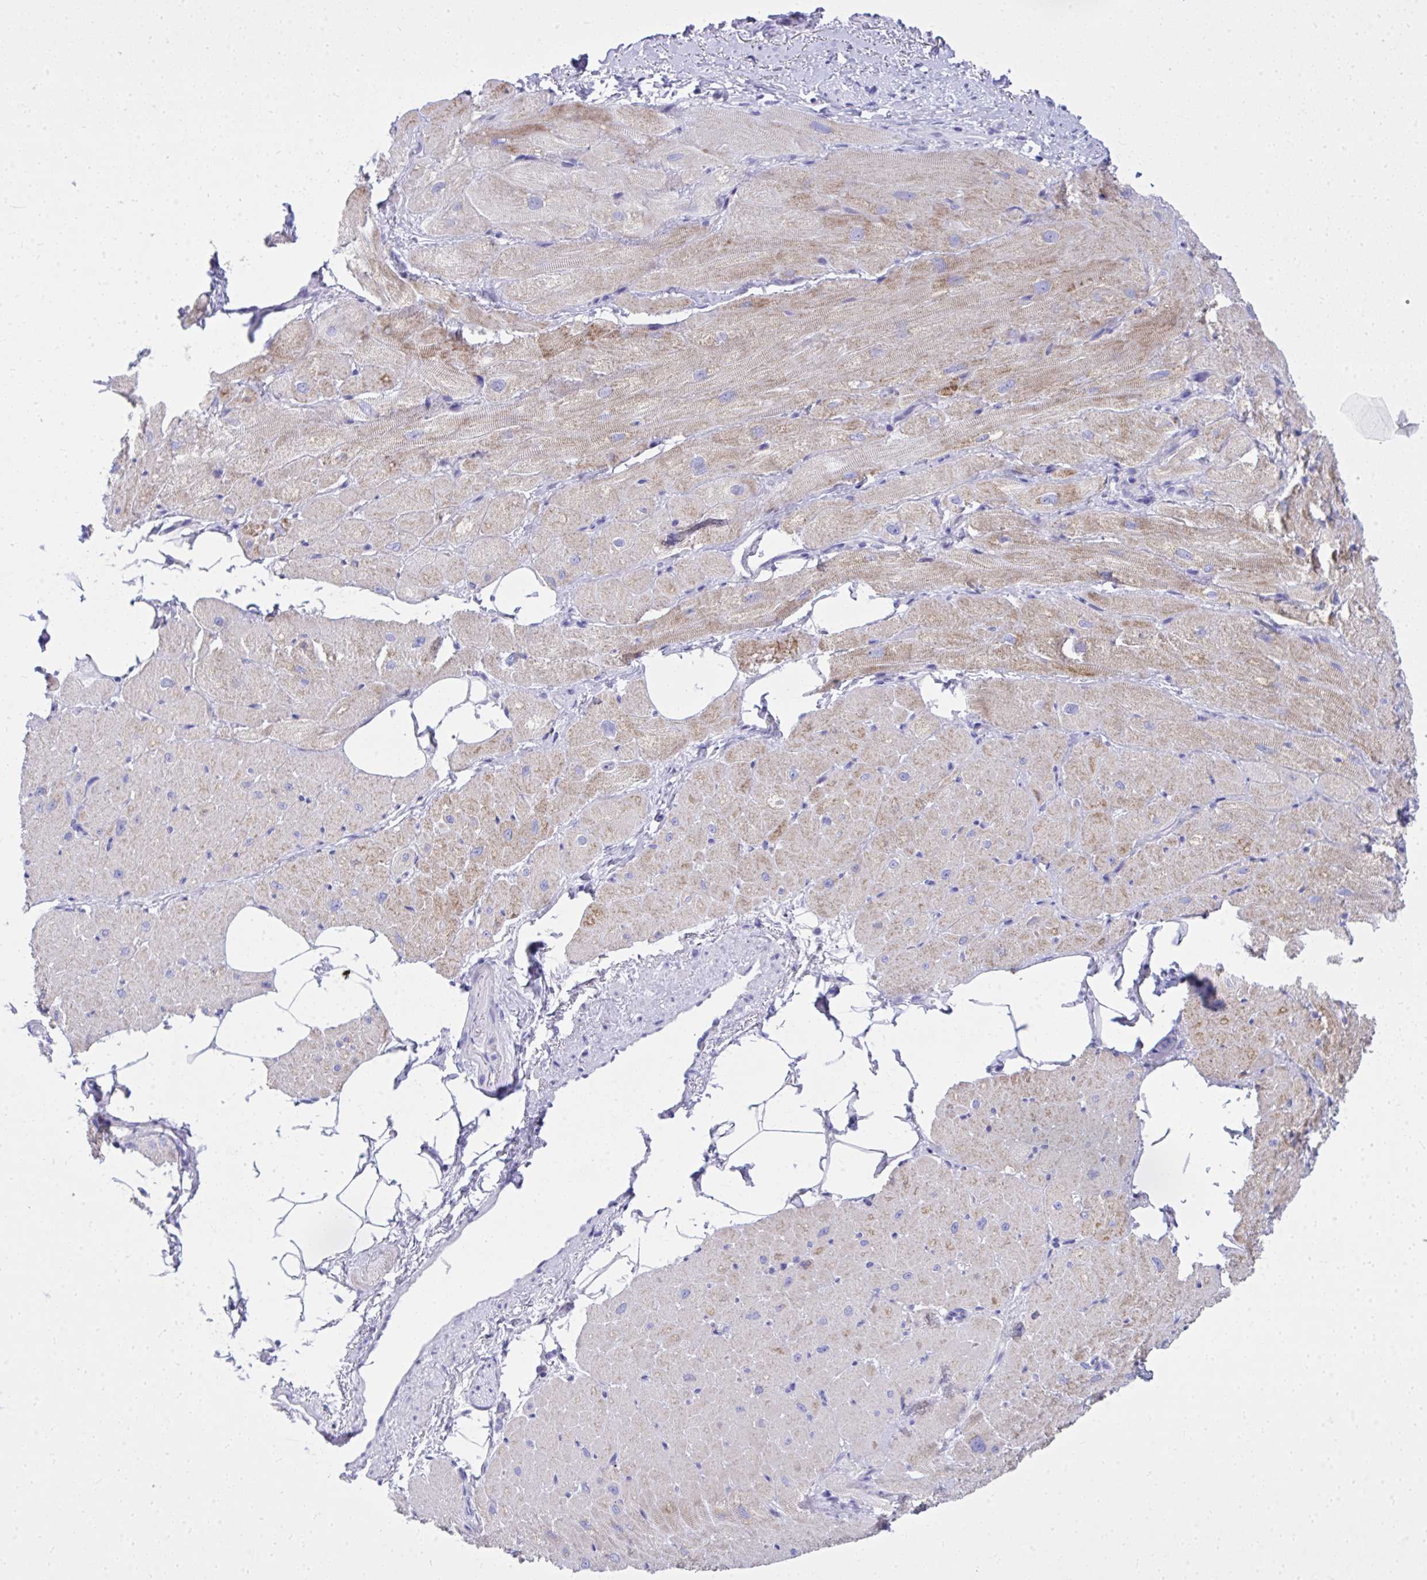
{"staining": {"intensity": "moderate", "quantity": "25%-75%", "location": "cytoplasmic/membranous"}, "tissue": "heart muscle", "cell_type": "Cardiomyocytes", "image_type": "normal", "snomed": [{"axis": "morphology", "description": "Normal tissue, NOS"}, {"axis": "topography", "description": "Heart"}], "caption": "Protein expression analysis of normal human heart muscle reveals moderate cytoplasmic/membranous positivity in approximately 25%-75% of cardiomyocytes. The staining is performed using DAB brown chromogen to label protein expression. The nuclei are counter-stained blue using hematoxylin.", "gene": "BCL6B", "patient": {"sex": "male", "age": 62}}